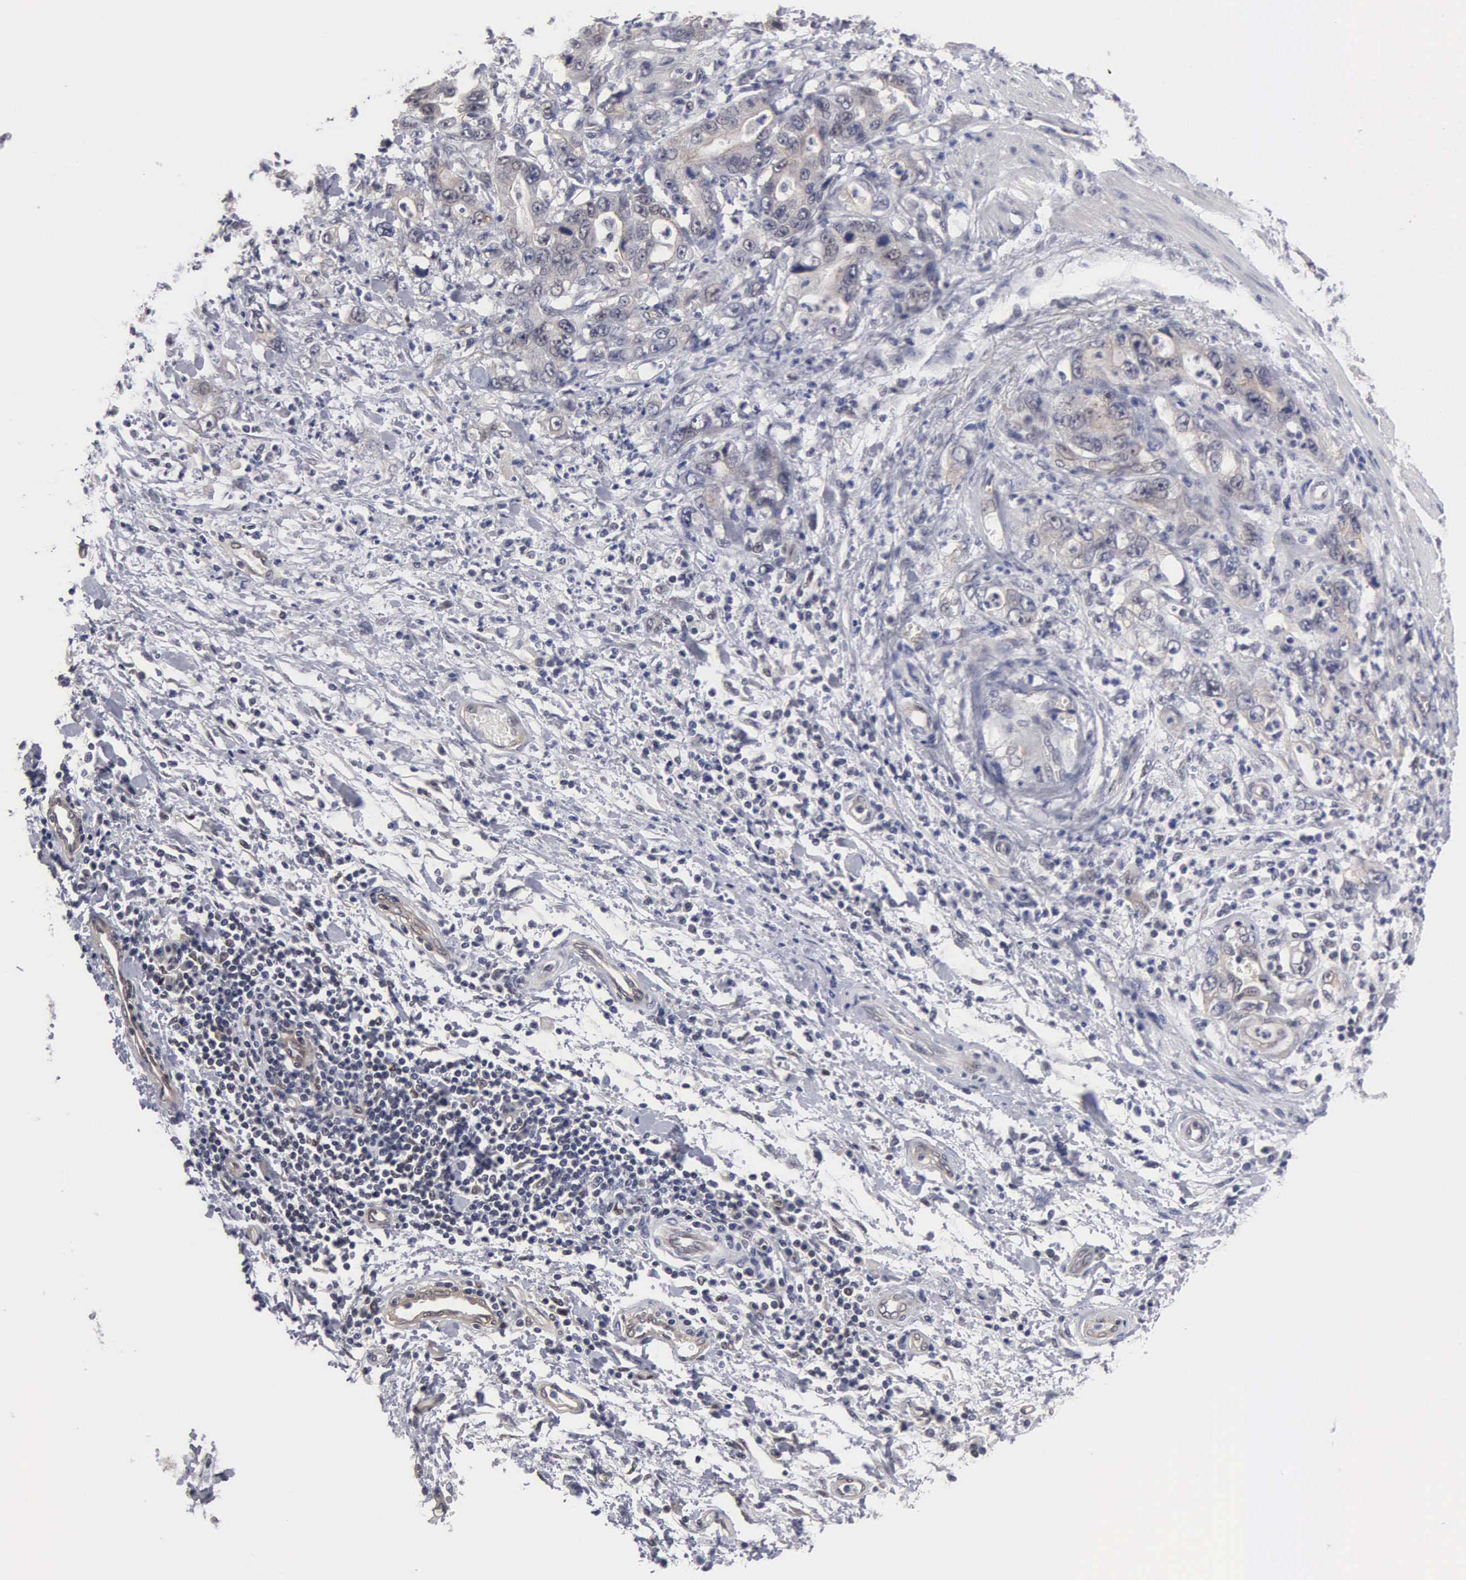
{"staining": {"intensity": "negative", "quantity": "none", "location": "none"}, "tissue": "stomach cancer", "cell_type": "Tumor cells", "image_type": "cancer", "snomed": [{"axis": "morphology", "description": "Adenocarcinoma, NOS"}, {"axis": "topography", "description": "Pancreas"}, {"axis": "topography", "description": "Stomach, upper"}], "caption": "Image shows no protein expression in tumor cells of stomach cancer tissue. The staining is performed using DAB (3,3'-diaminobenzidine) brown chromogen with nuclei counter-stained in using hematoxylin.", "gene": "ZBTB33", "patient": {"sex": "male", "age": 77}}